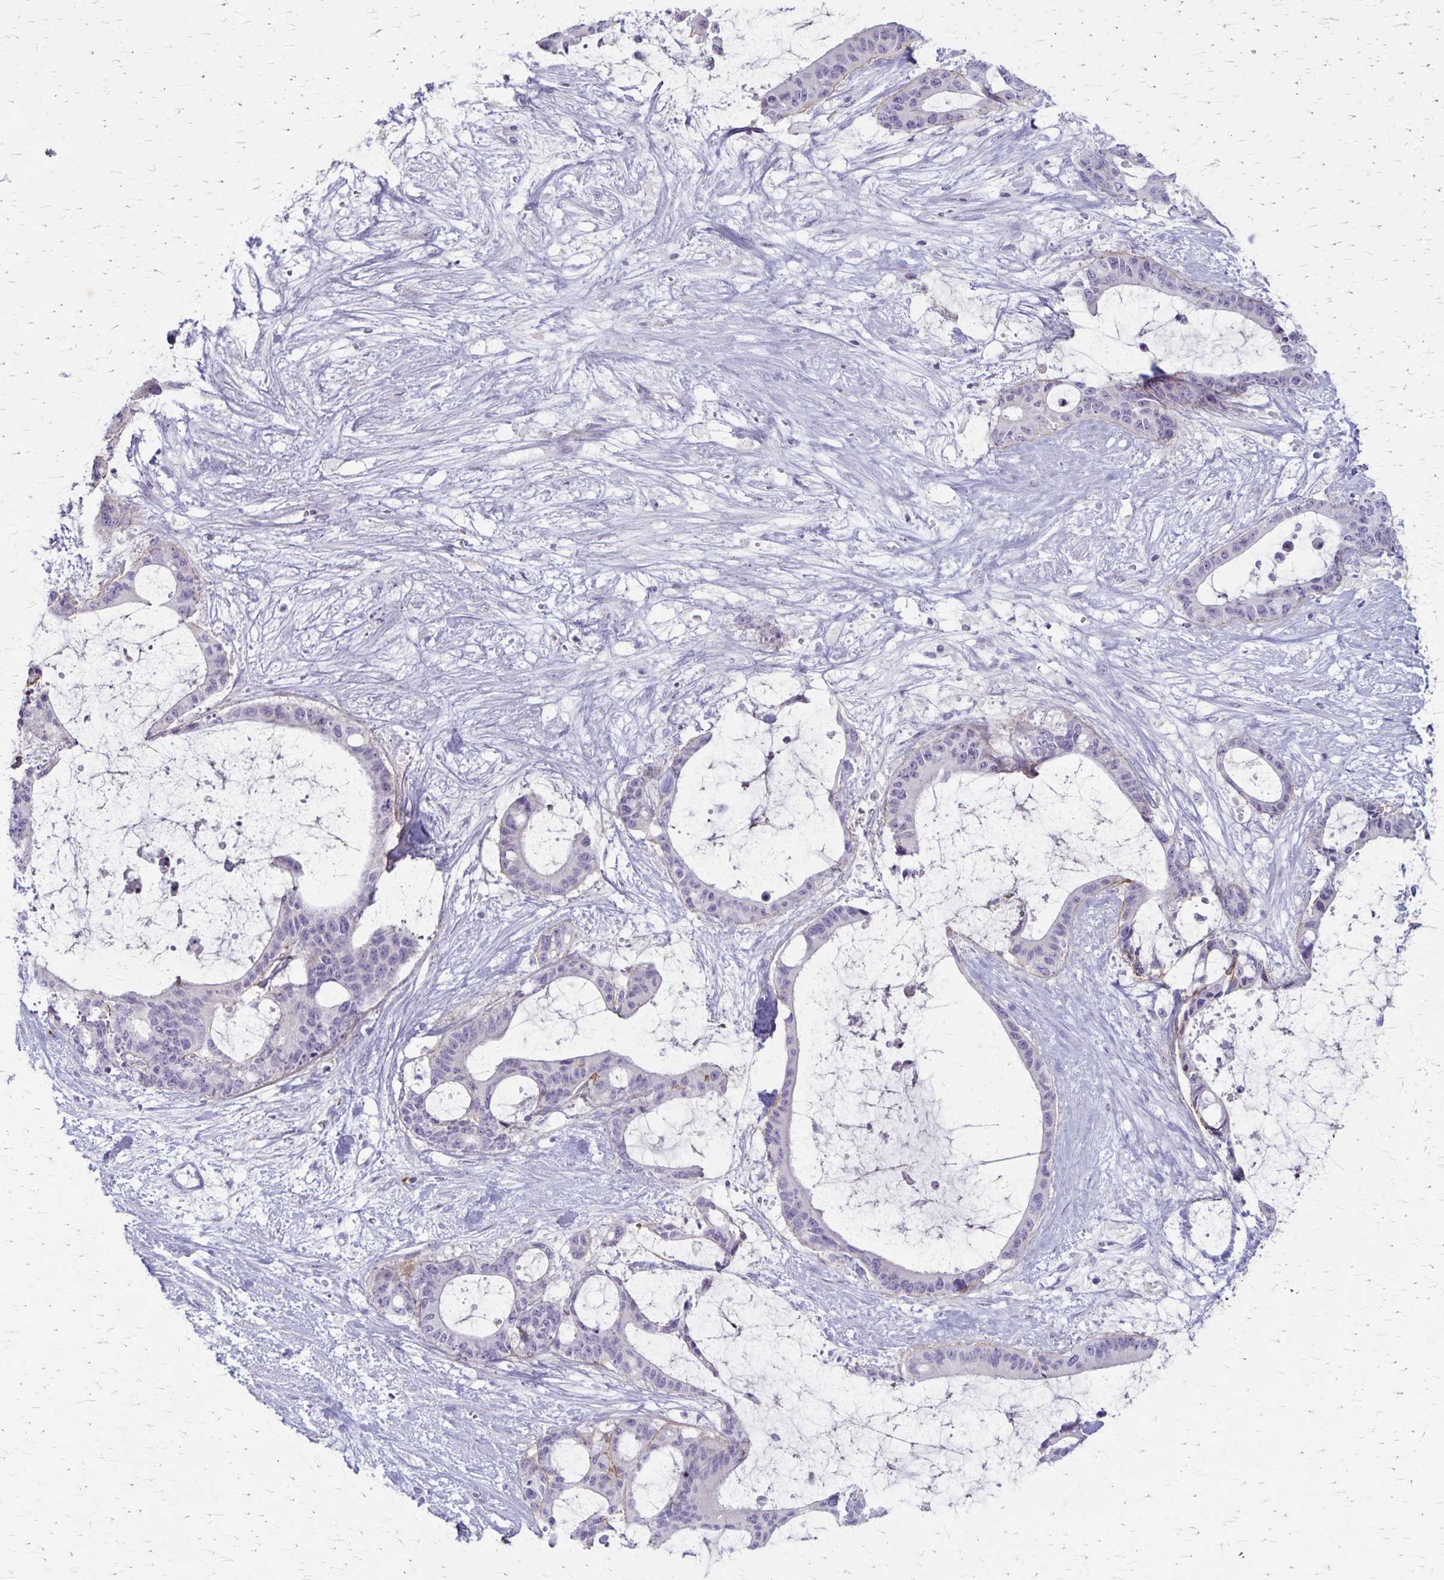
{"staining": {"intensity": "negative", "quantity": "none", "location": "none"}, "tissue": "liver cancer", "cell_type": "Tumor cells", "image_type": "cancer", "snomed": [{"axis": "morphology", "description": "Normal tissue, NOS"}, {"axis": "morphology", "description": "Cholangiocarcinoma"}, {"axis": "topography", "description": "Liver"}, {"axis": "topography", "description": "Peripheral nerve tissue"}], "caption": "Tumor cells show no significant staining in liver cancer.", "gene": "RASL10B", "patient": {"sex": "female", "age": 73}}